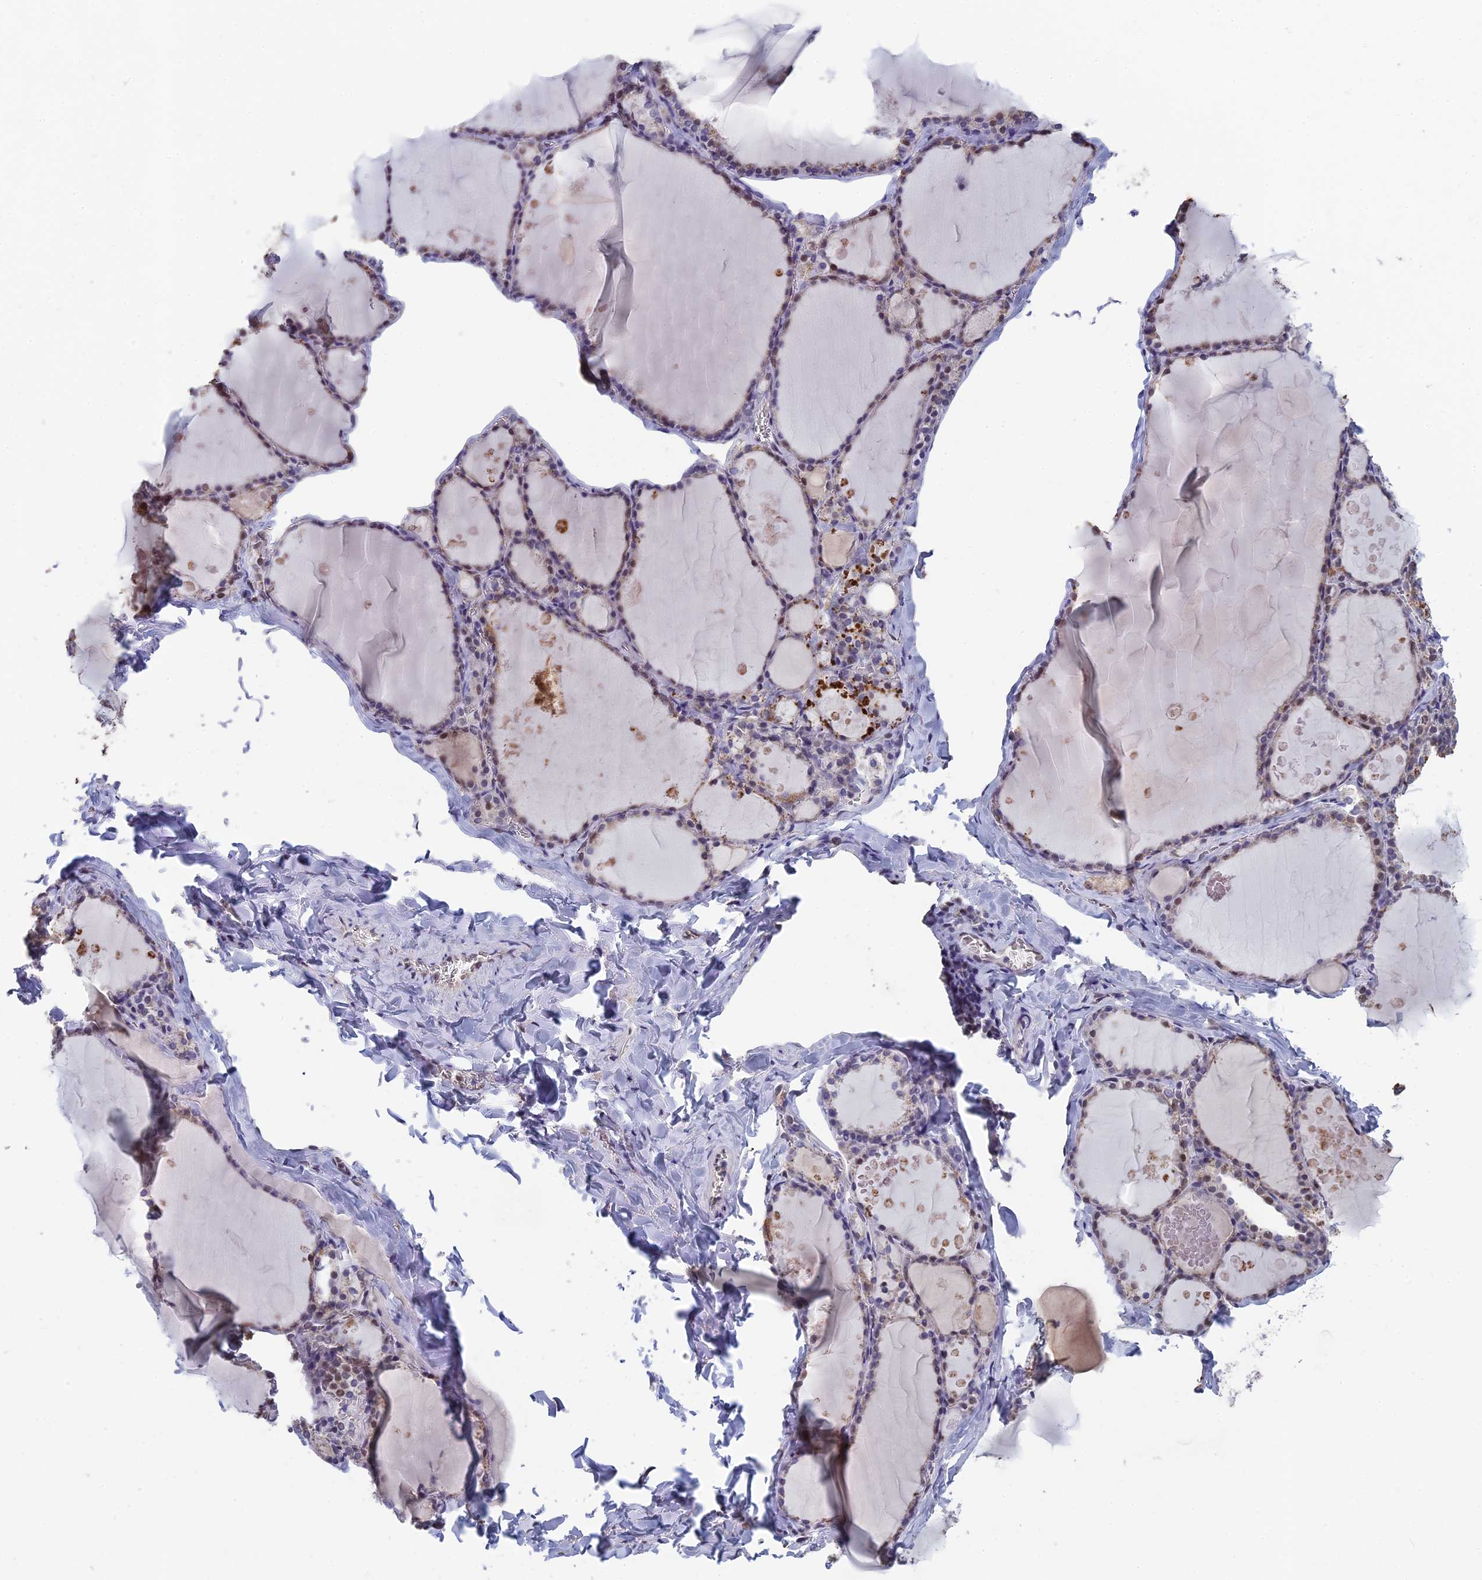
{"staining": {"intensity": "moderate", "quantity": "25%-75%", "location": "nuclear"}, "tissue": "thyroid gland", "cell_type": "Glandular cells", "image_type": "normal", "snomed": [{"axis": "morphology", "description": "Normal tissue, NOS"}, {"axis": "topography", "description": "Thyroid gland"}], "caption": "Immunohistochemistry (IHC) image of benign human thyroid gland stained for a protein (brown), which reveals medium levels of moderate nuclear staining in about 25%-75% of glandular cells.", "gene": "MT", "patient": {"sex": "male", "age": 56}}